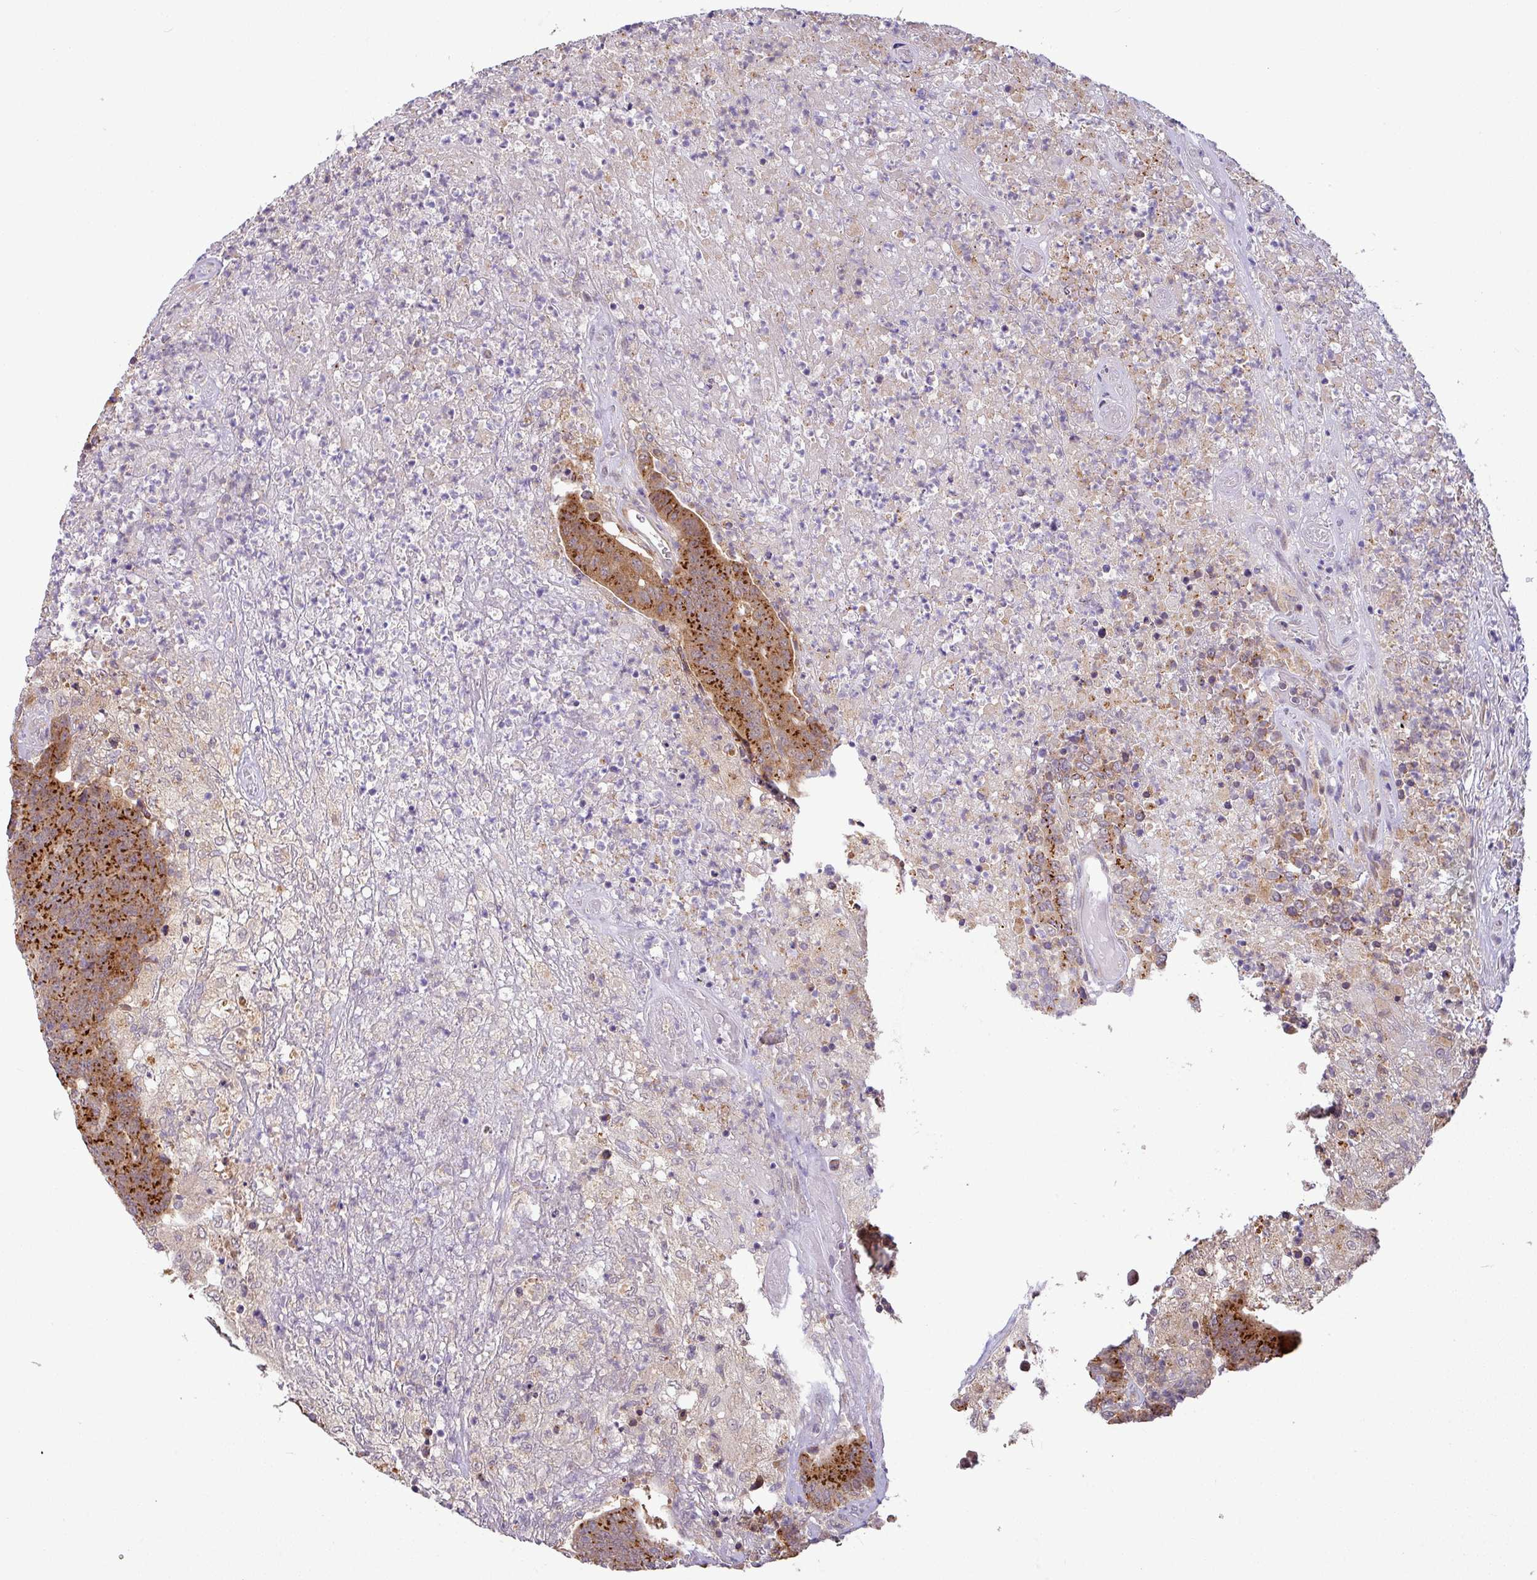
{"staining": {"intensity": "strong", "quantity": ">75%", "location": "cytoplasmic/membranous"}, "tissue": "colorectal cancer", "cell_type": "Tumor cells", "image_type": "cancer", "snomed": [{"axis": "morphology", "description": "Adenocarcinoma, NOS"}, {"axis": "topography", "description": "Colon"}], "caption": "DAB (3,3'-diaminobenzidine) immunohistochemical staining of colorectal adenocarcinoma reveals strong cytoplasmic/membranous protein positivity in about >75% of tumor cells. (IHC, brightfield microscopy, high magnification).", "gene": "GALNT12", "patient": {"sex": "female", "age": 75}}